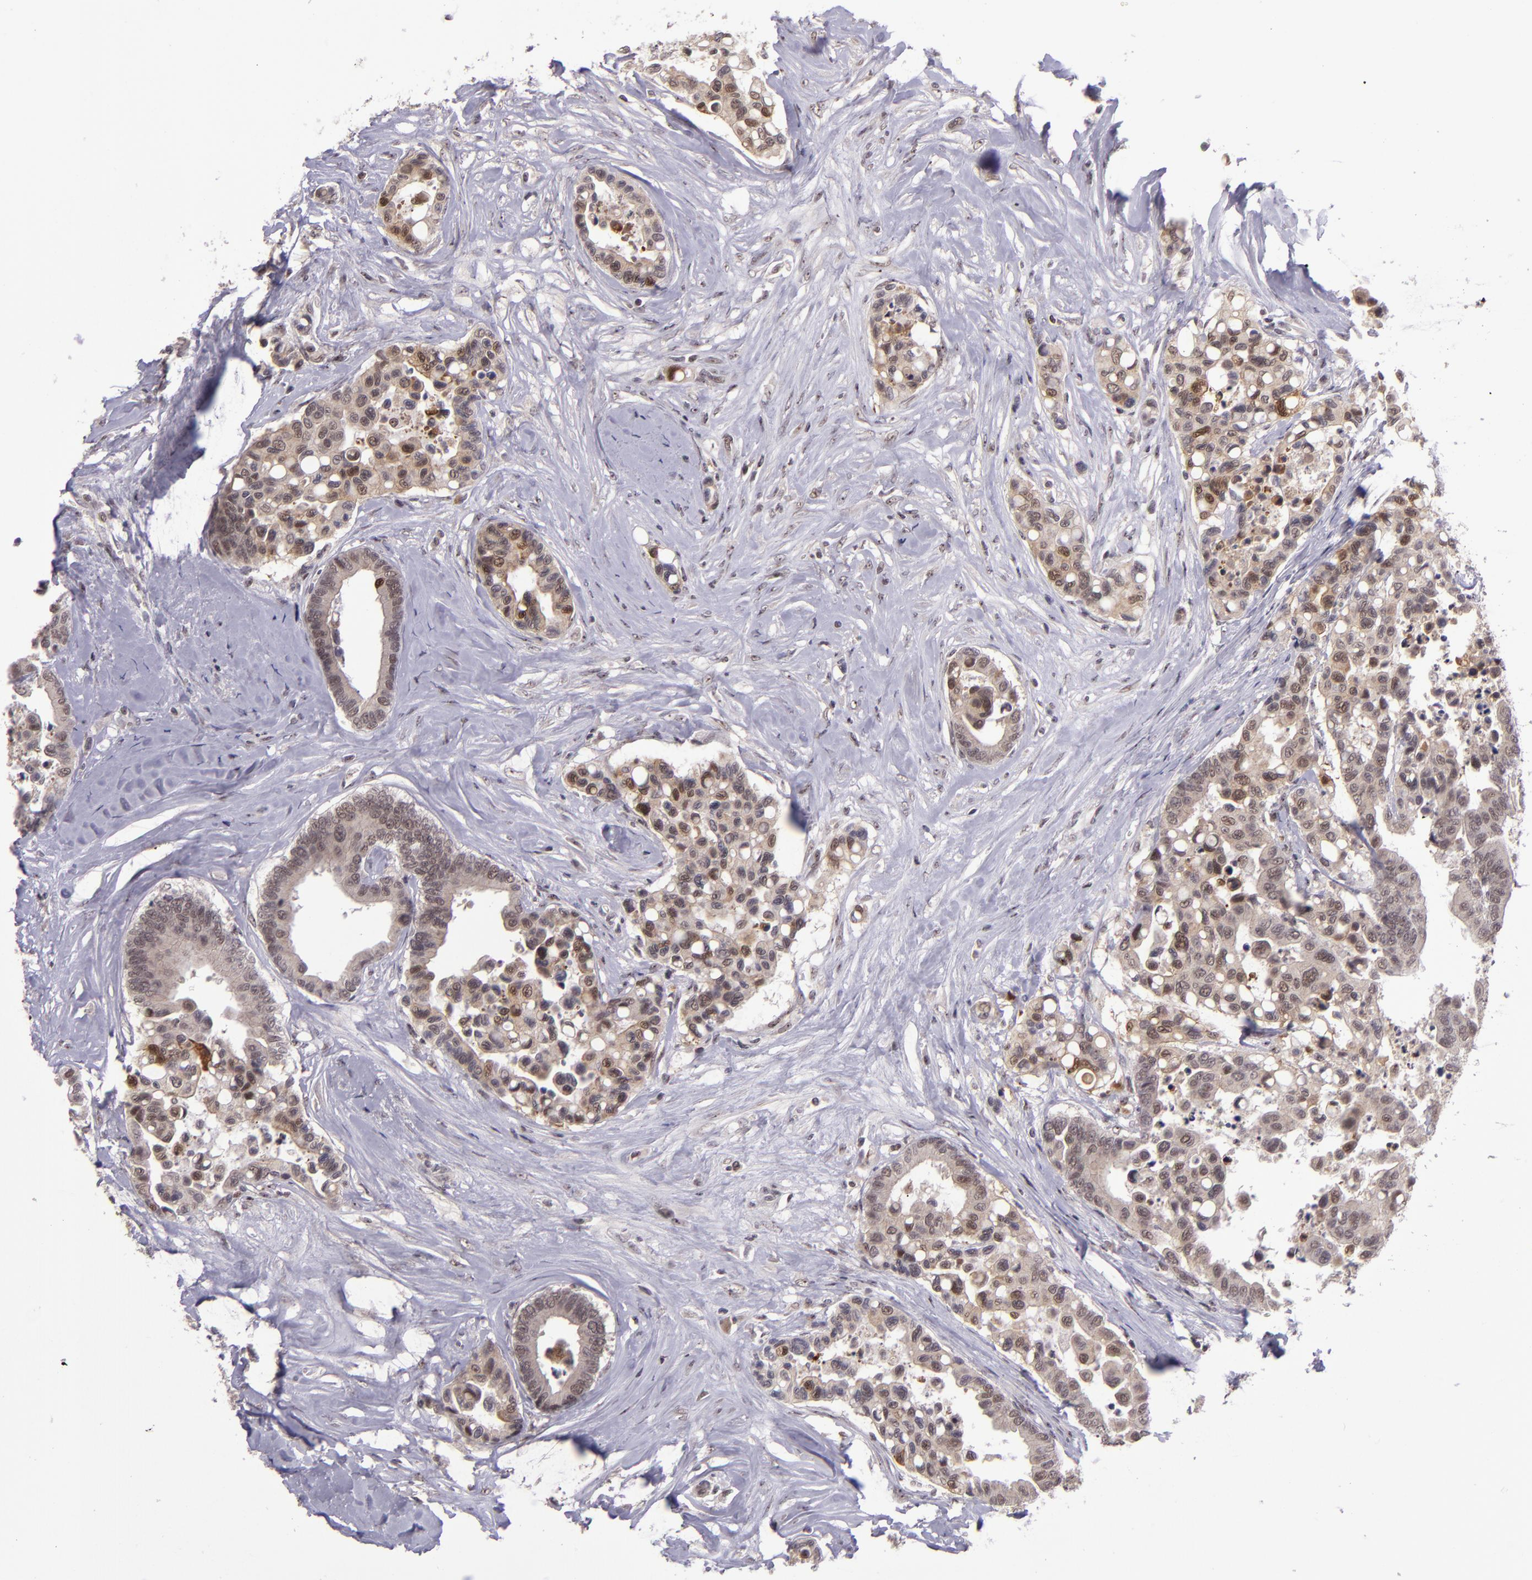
{"staining": {"intensity": "weak", "quantity": ">75%", "location": "cytoplasmic/membranous,nuclear"}, "tissue": "colorectal cancer", "cell_type": "Tumor cells", "image_type": "cancer", "snomed": [{"axis": "morphology", "description": "Adenocarcinoma, NOS"}, {"axis": "topography", "description": "Colon"}], "caption": "Colorectal cancer (adenocarcinoma) tissue demonstrates weak cytoplasmic/membranous and nuclear staining in approximately >75% of tumor cells, visualized by immunohistochemistry.", "gene": "PCNX4", "patient": {"sex": "male", "age": 82}}